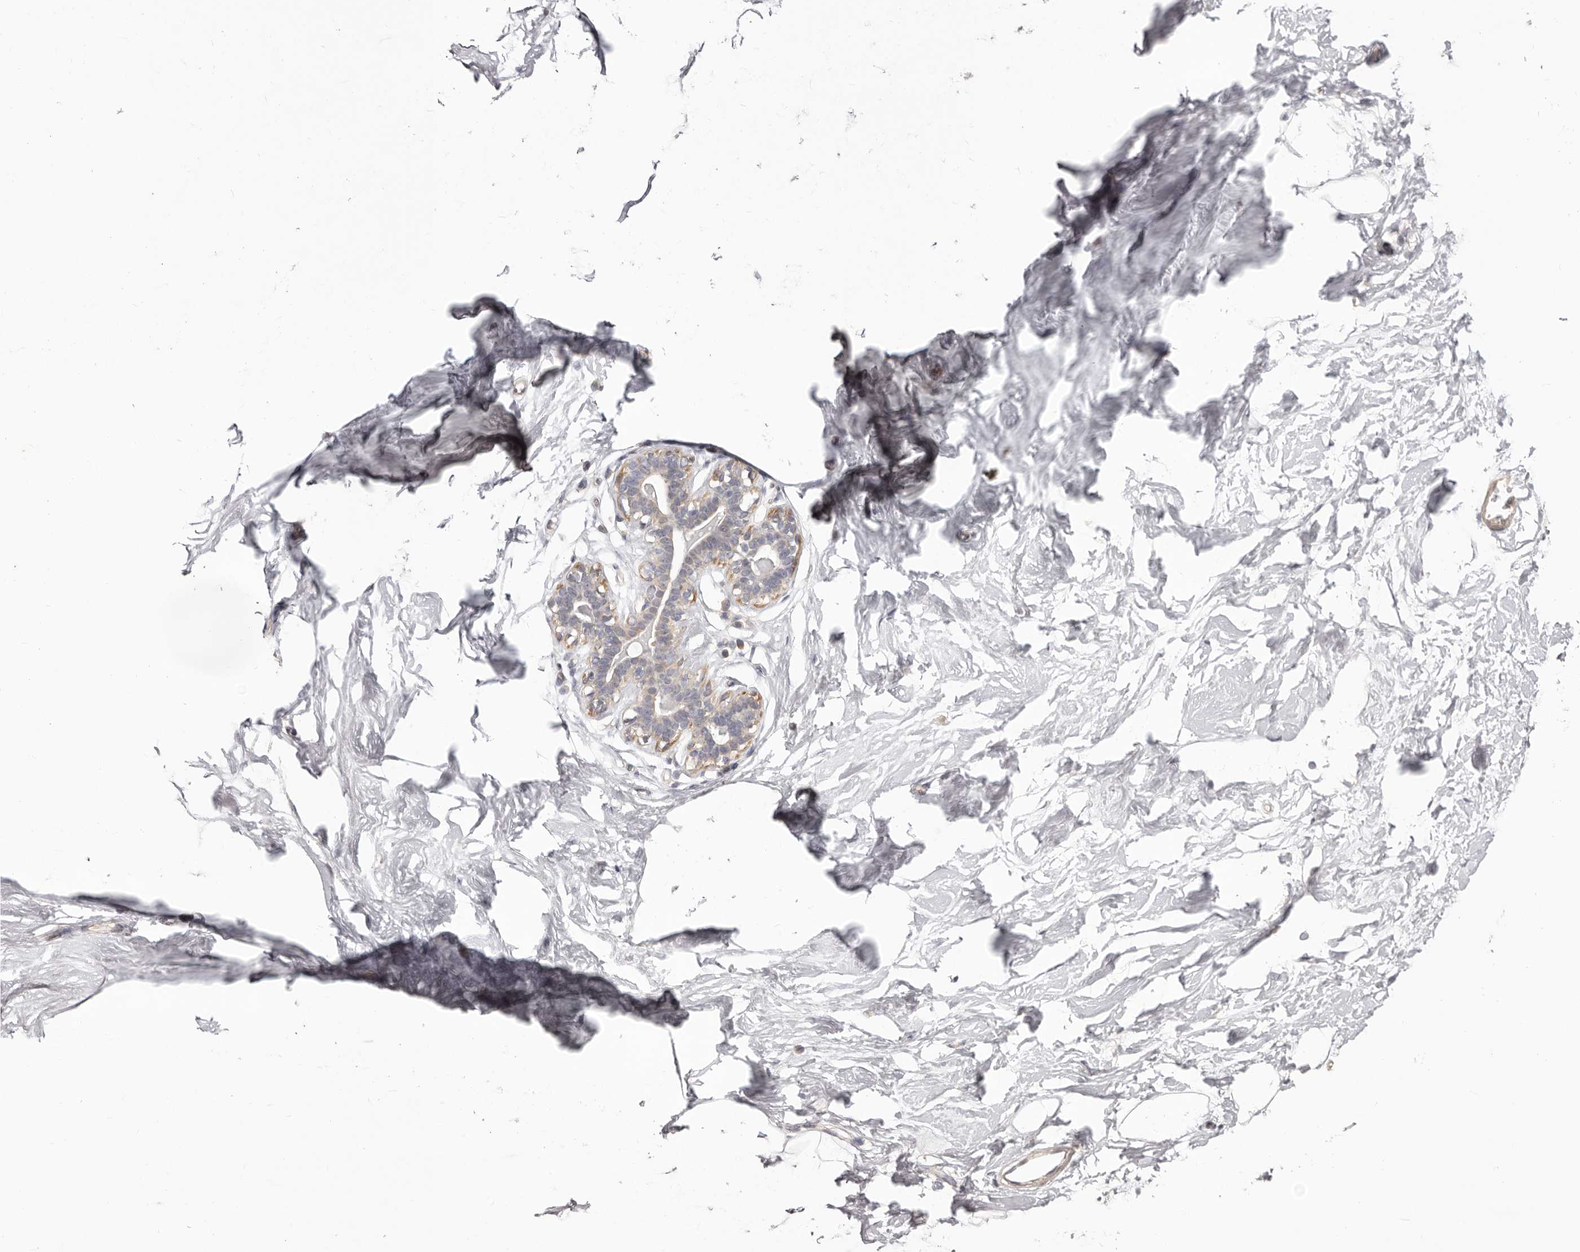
{"staining": {"intensity": "negative", "quantity": "none", "location": "none"}, "tissue": "breast", "cell_type": "Adipocytes", "image_type": "normal", "snomed": [{"axis": "morphology", "description": "Normal tissue, NOS"}, {"axis": "topography", "description": "Breast"}], "caption": "Protein analysis of benign breast displays no significant expression in adipocytes.", "gene": "HRH1", "patient": {"sex": "female", "age": 26}}